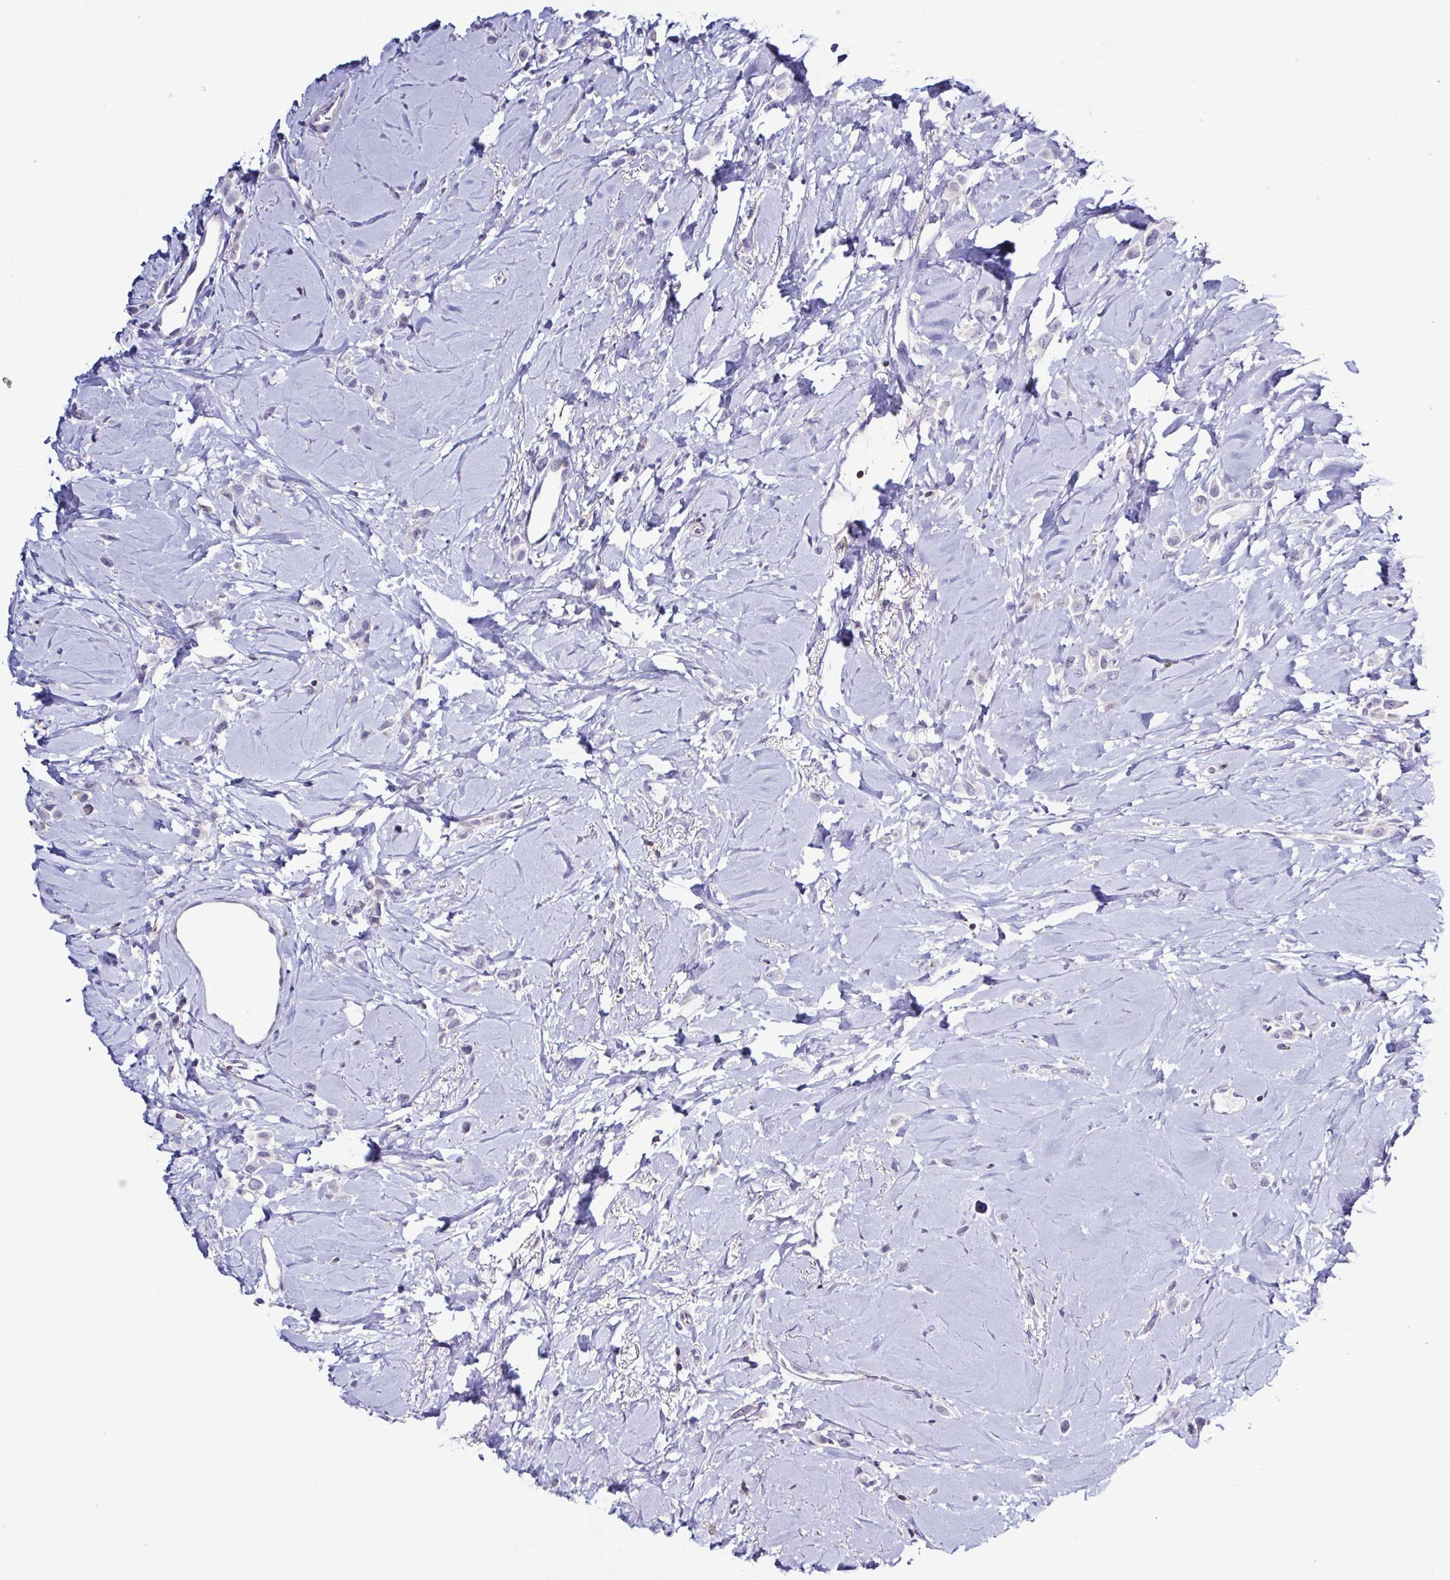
{"staining": {"intensity": "negative", "quantity": "none", "location": "none"}, "tissue": "breast cancer", "cell_type": "Tumor cells", "image_type": "cancer", "snomed": [{"axis": "morphology", "description": "Lobular carcinoma"}, {"axis": "topography", "description": "Breast"}], "caption": "The histopathology image reveals no significant staining in tumor cells of breast lobular carcinoma.", "gene": "TNNT2", "patient": {"sex": "female", "age": 66}}